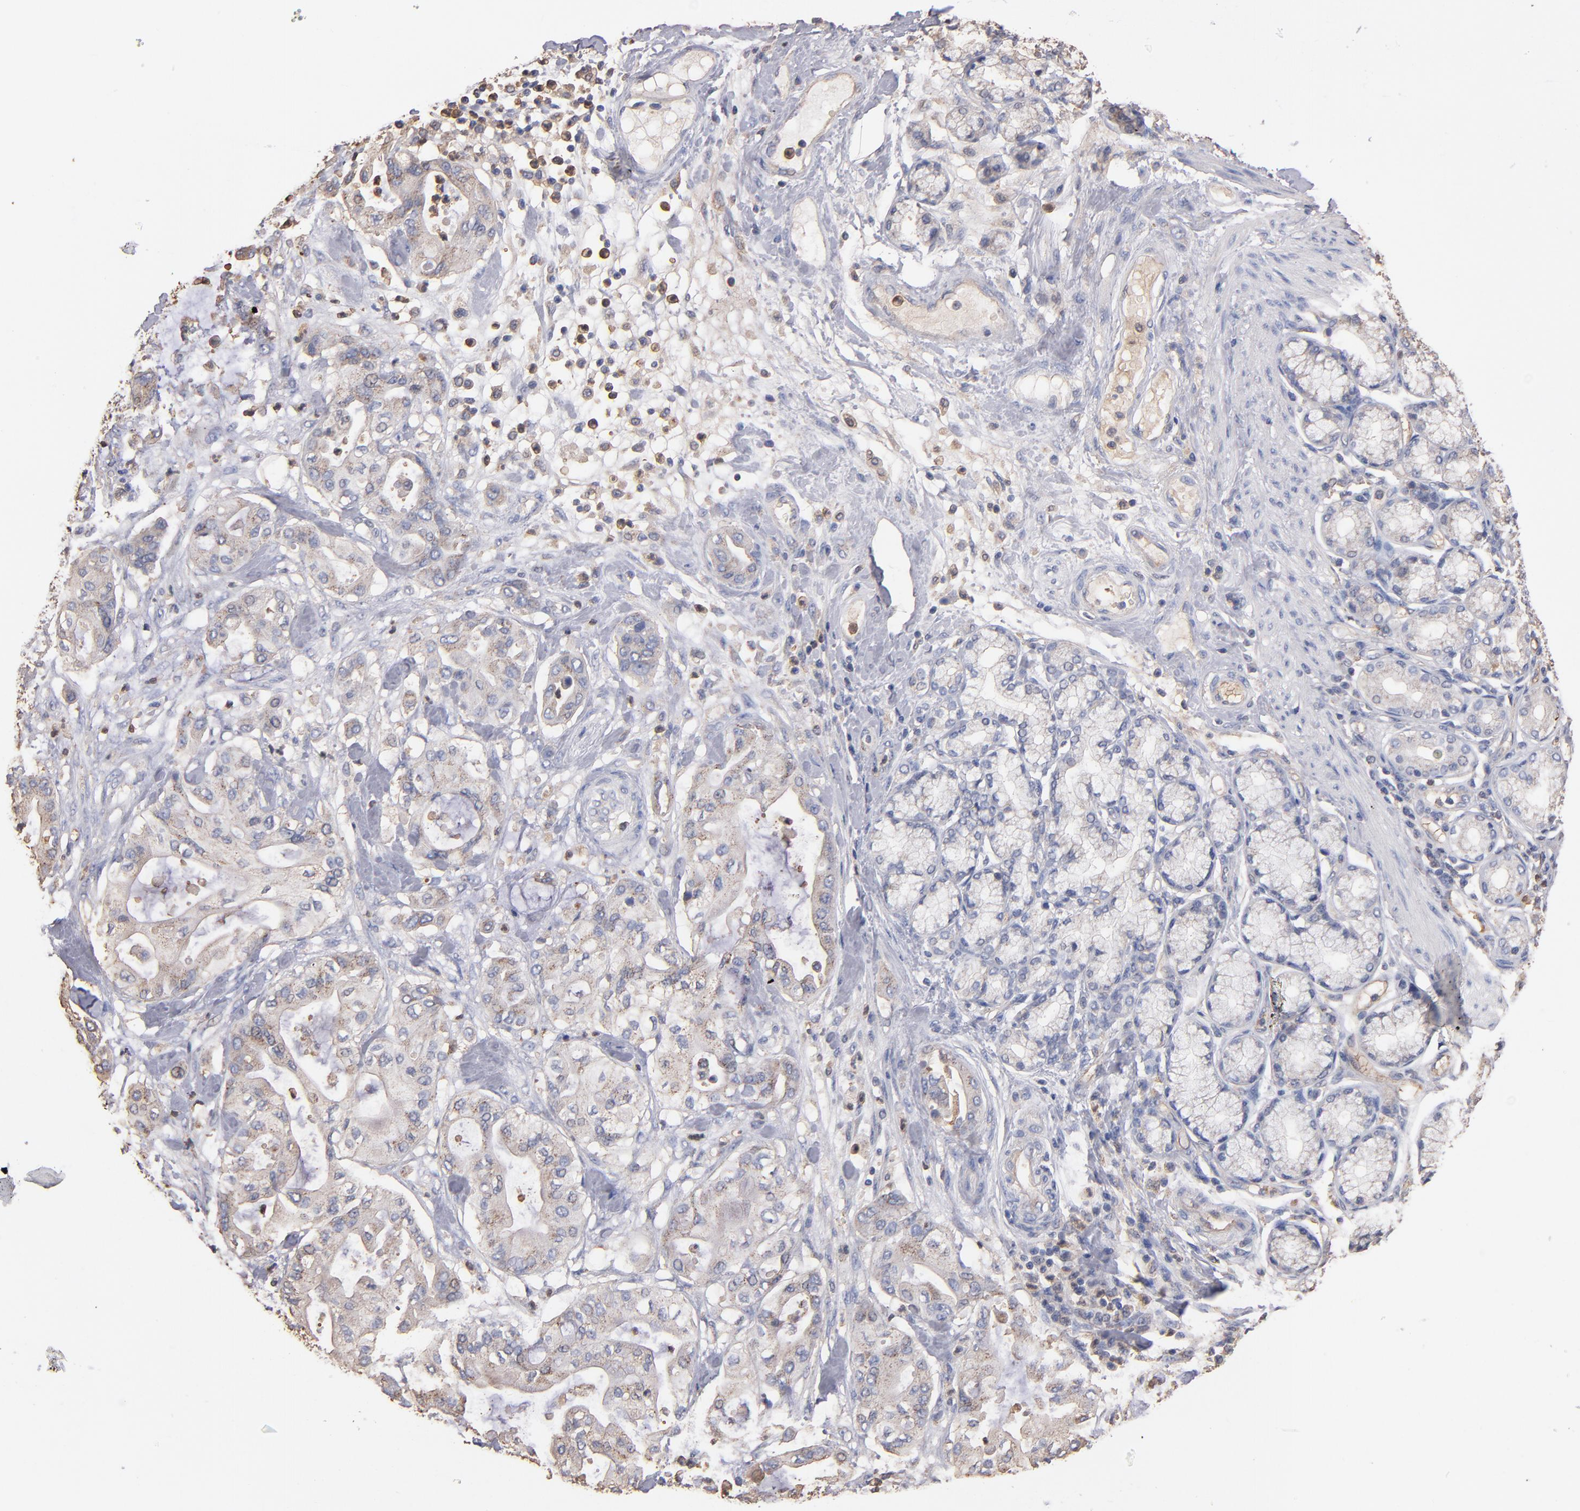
{"staining": {"intensity": "weak", "quantity": "25%-75%", "location": "cytoplasmic/membranous,nuclear"}, "tissue": "pancreatic cancer", "cell_type": "Tumor cells", "image_type": "cancer", "snomed": [{"axis": "morphology", "description": "Adenocarcinoma, NOS"}, {"axis": "morphology", "description": "Adenocarcinoma, metastatic, NOS"}, {"axis": "topography", "description": "Lymph node"}, {"axis": "topography", "description": "Pancreas"}, {"axis": "topography", "description": "Duodenum"}], "caption": "Metastatic adenocarcinoma (pancreatic) stained for a protein (brown) exhibits weak cytoplasmic/membranous and nuclear positive staining in approximately 25%-75% of tumor cells.", "gene": "RO60", "patient": {"sex": "female", "age": 64}}